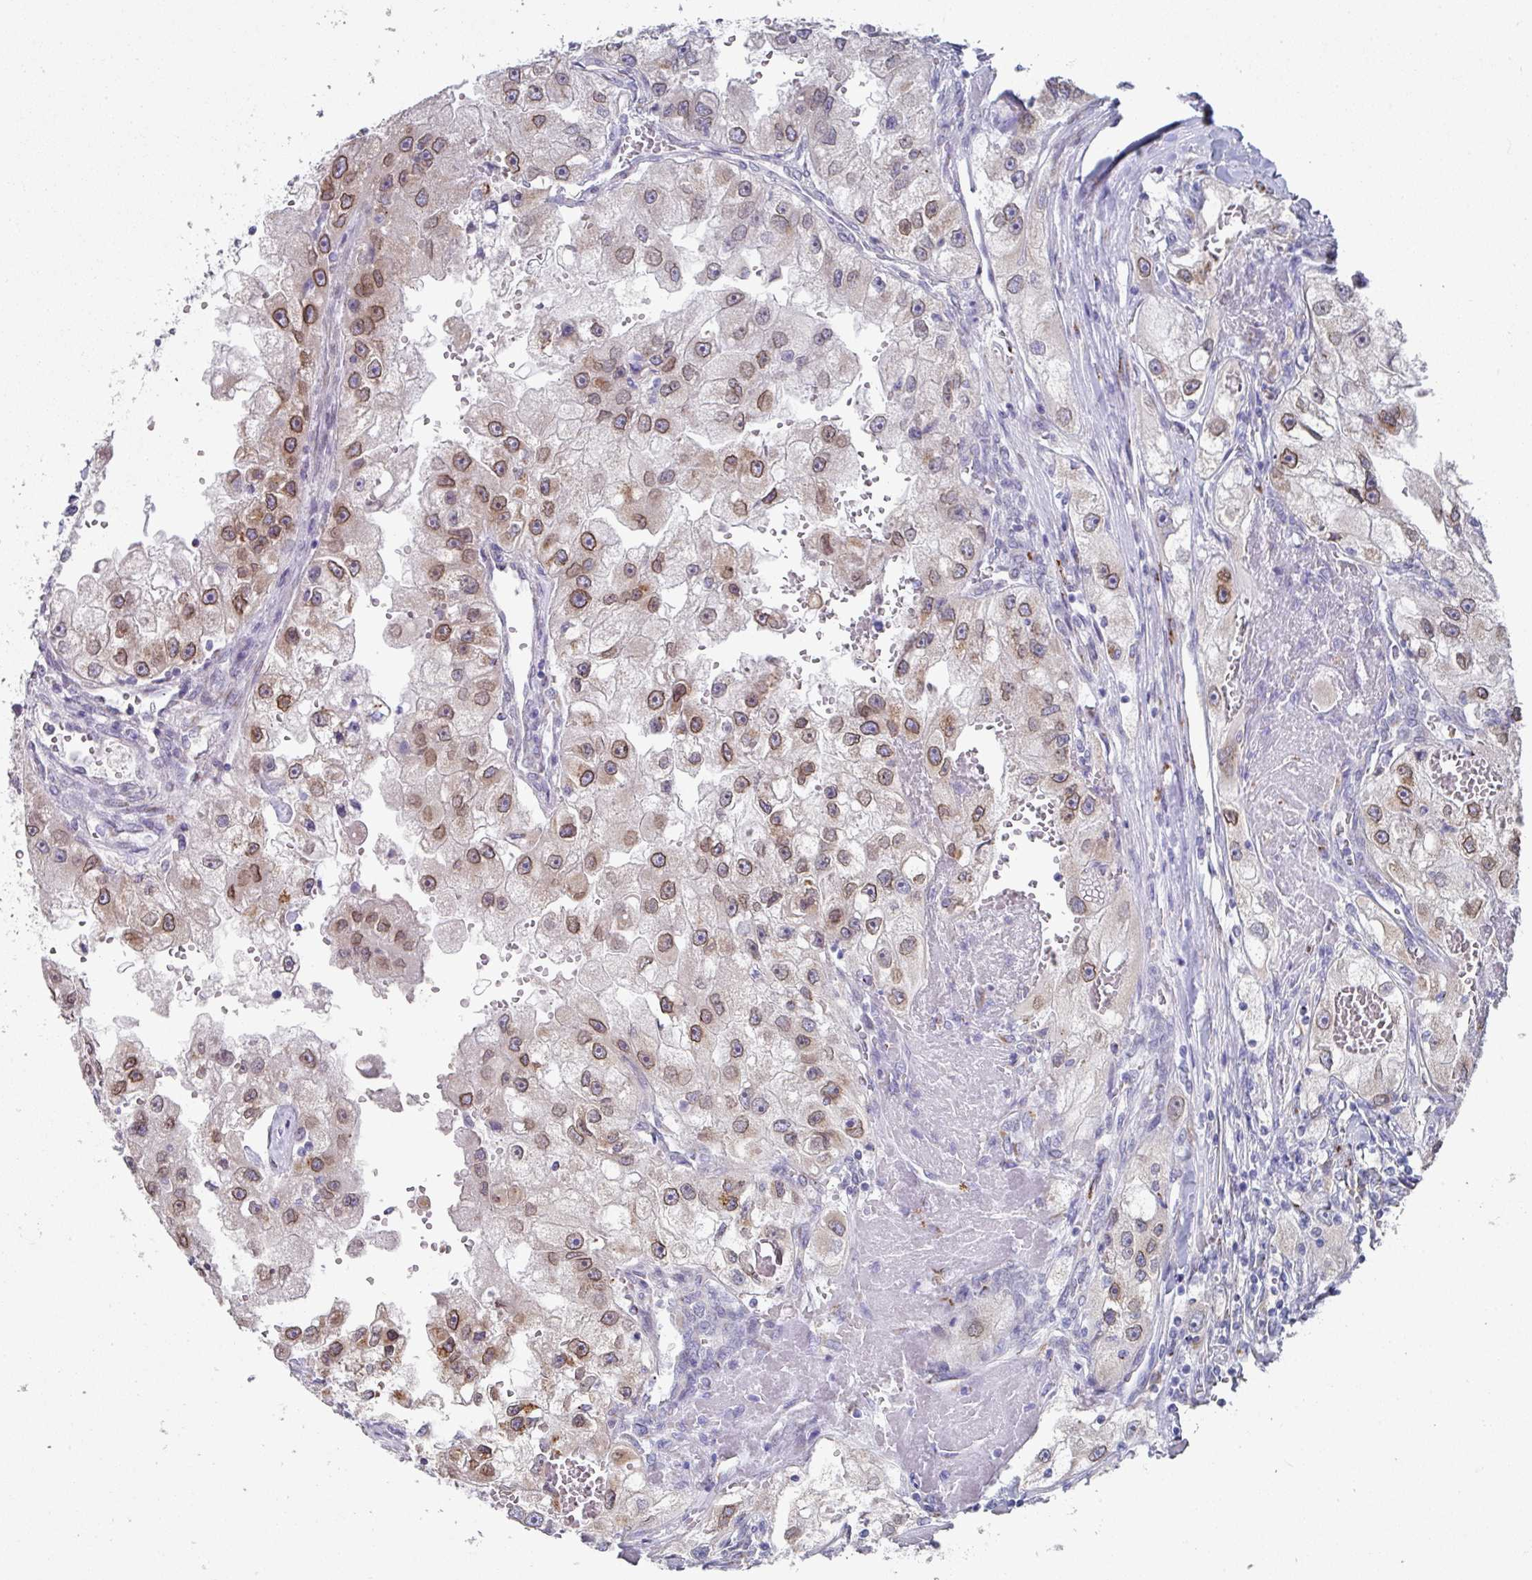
{"staining": {"intensity": "moderate", "quantity": "25%-75%", "location": "cytoplasmic/membranous,nuclear"}, "tissue": "renal cancer", "cell_type": "Tumor cells", "image_type": "cancer", "snomed": [{"axis": "morphology", "description": "Adenocarcinoma, NOS"}, {"axis": "topography", "description": "Kidney"}], "caption": "Protein positivity by immunohistochemistry reveals moderate cytoplasmic/membranous and nuclear staining in about 25%-75% of tumor cells in renal cancer (adenocarcinoma). (Brightfield microscopy of DAB IHC at high magnification).", "gene": "VKORC1L1", "patient": {"sex": "male", "age": 63}}